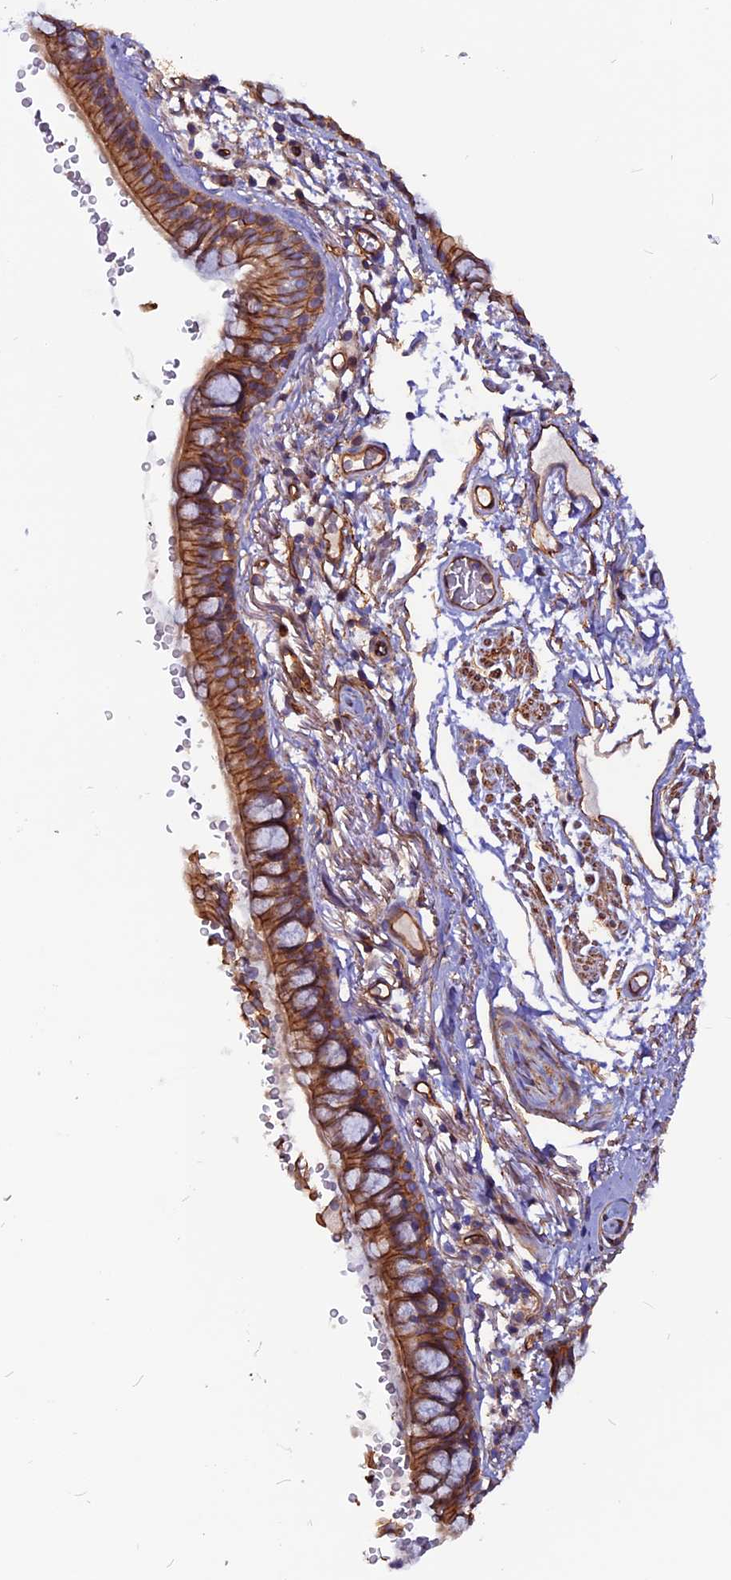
{"staining": {"intensity": "moderate", "quantity": ">75%", "location": "cytoplasmic/membranous"}, "tissue": "bronchus", "cell_type": "Respiratory epithelial cells", "image_type": "normal", "snomed": [{"axis": "morphology", "description": "Normal tissue, NOS"}, {"axis": "topography", "description": "Lymph node"}, {"axis": "topography", "description": "Bronchus"}], "caption": "Immunohistochemical staining of normal human bronchus shows medium levels of moderate cytoplasmic/membranous staining in about >75% of respiratory epithelial cells.", "gene": "ZNF749", "patient": {"sex": "male", "age": 63}}